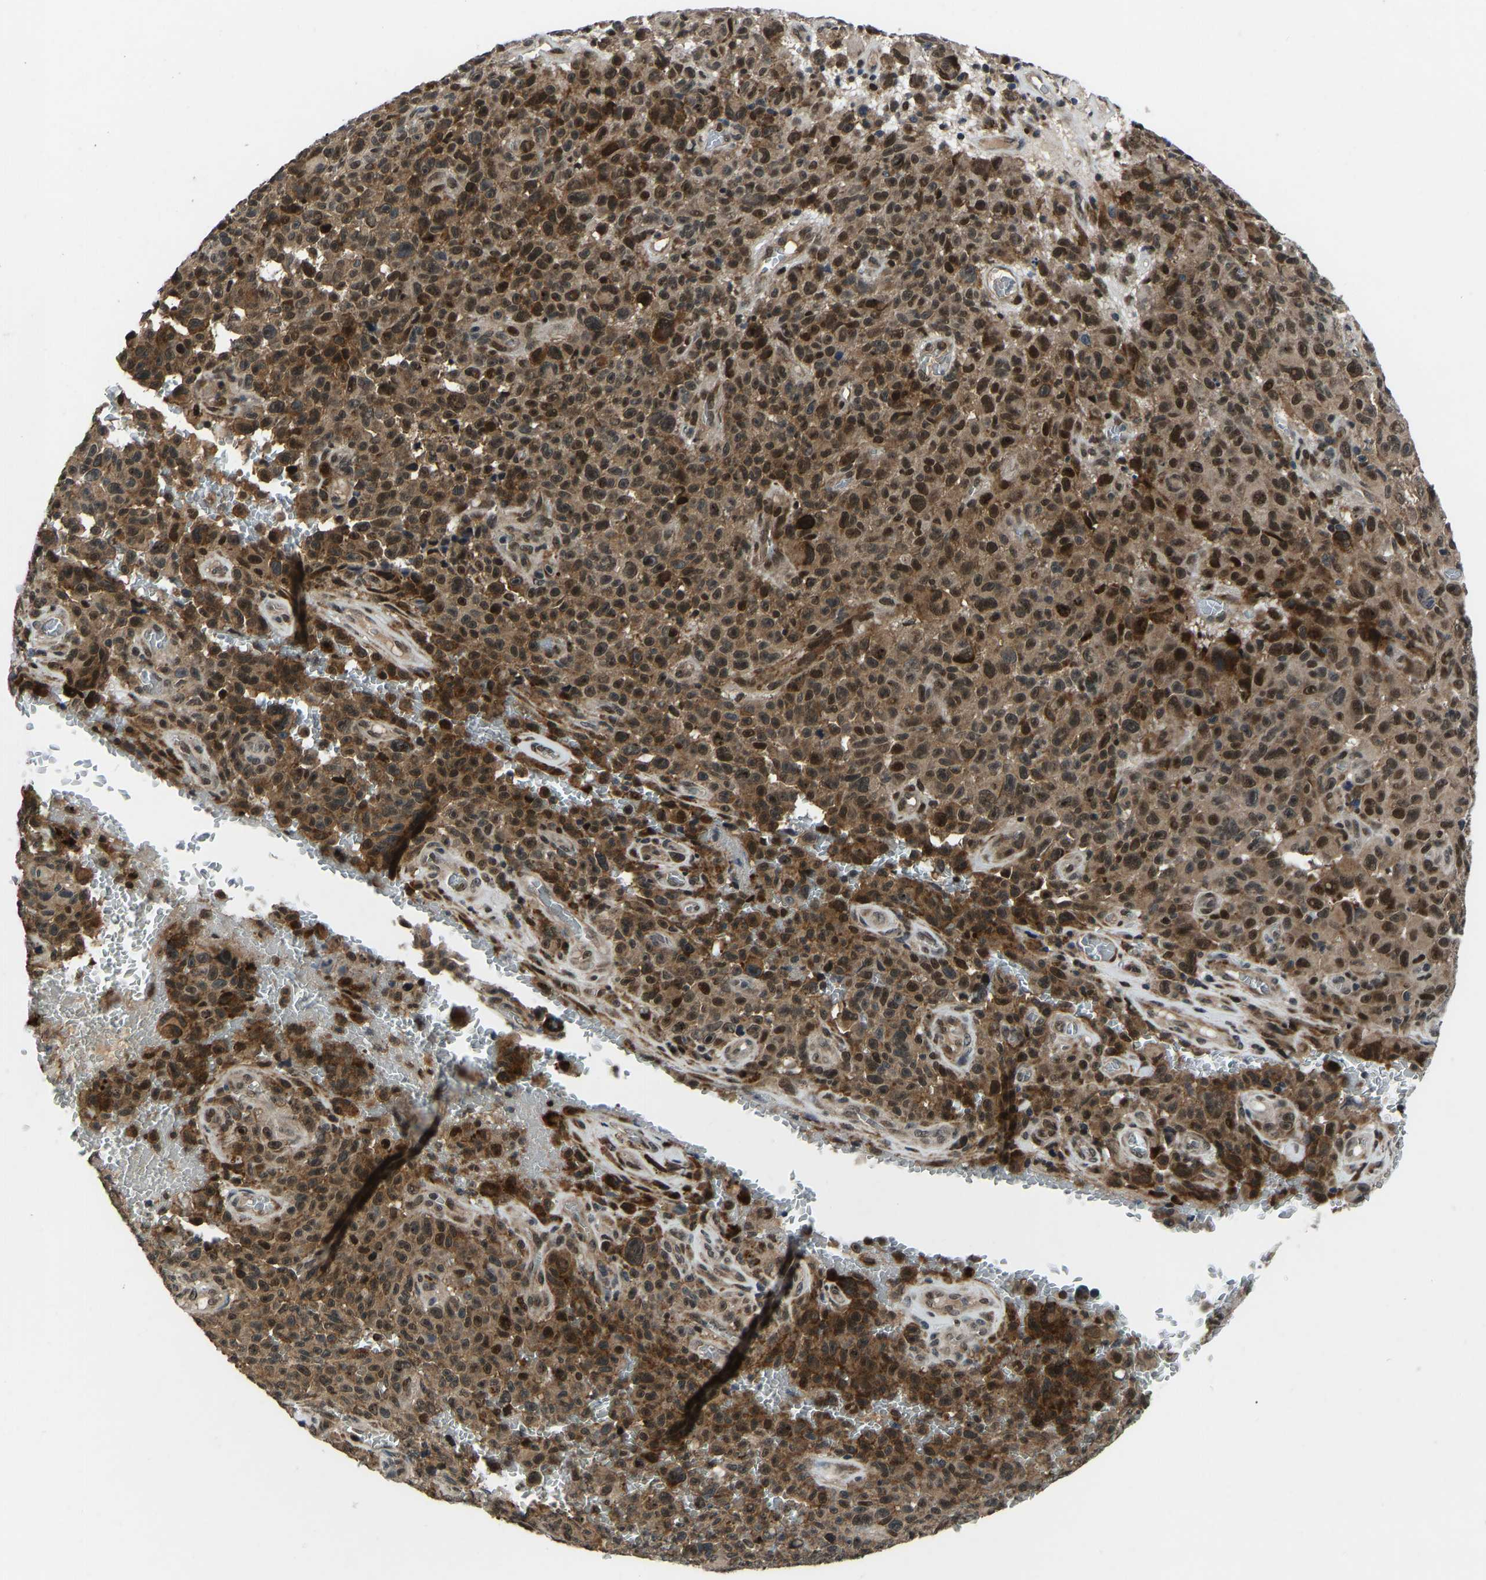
{"staining": {"intensity": "strong", "quantity": ">75%", "location": "cytoplasmic/membranous,nuclear"}, "tissue": "melanoma", "cell_type": "Tumor cells", "image_type": "cancer", "snomed": [{"axis": "morphology", "description": "Malignant melanoma, NOS"}, {"axis": "topography", "description": "Skin"}], "caption": "Strong cytoplasmic/membranous and nuclear staining for a protein is identified in about >75% of tumor cells of malignant melanoma using IHC.", "gene": "RLIM", "patient": {"sex": "female", "age": 82}}